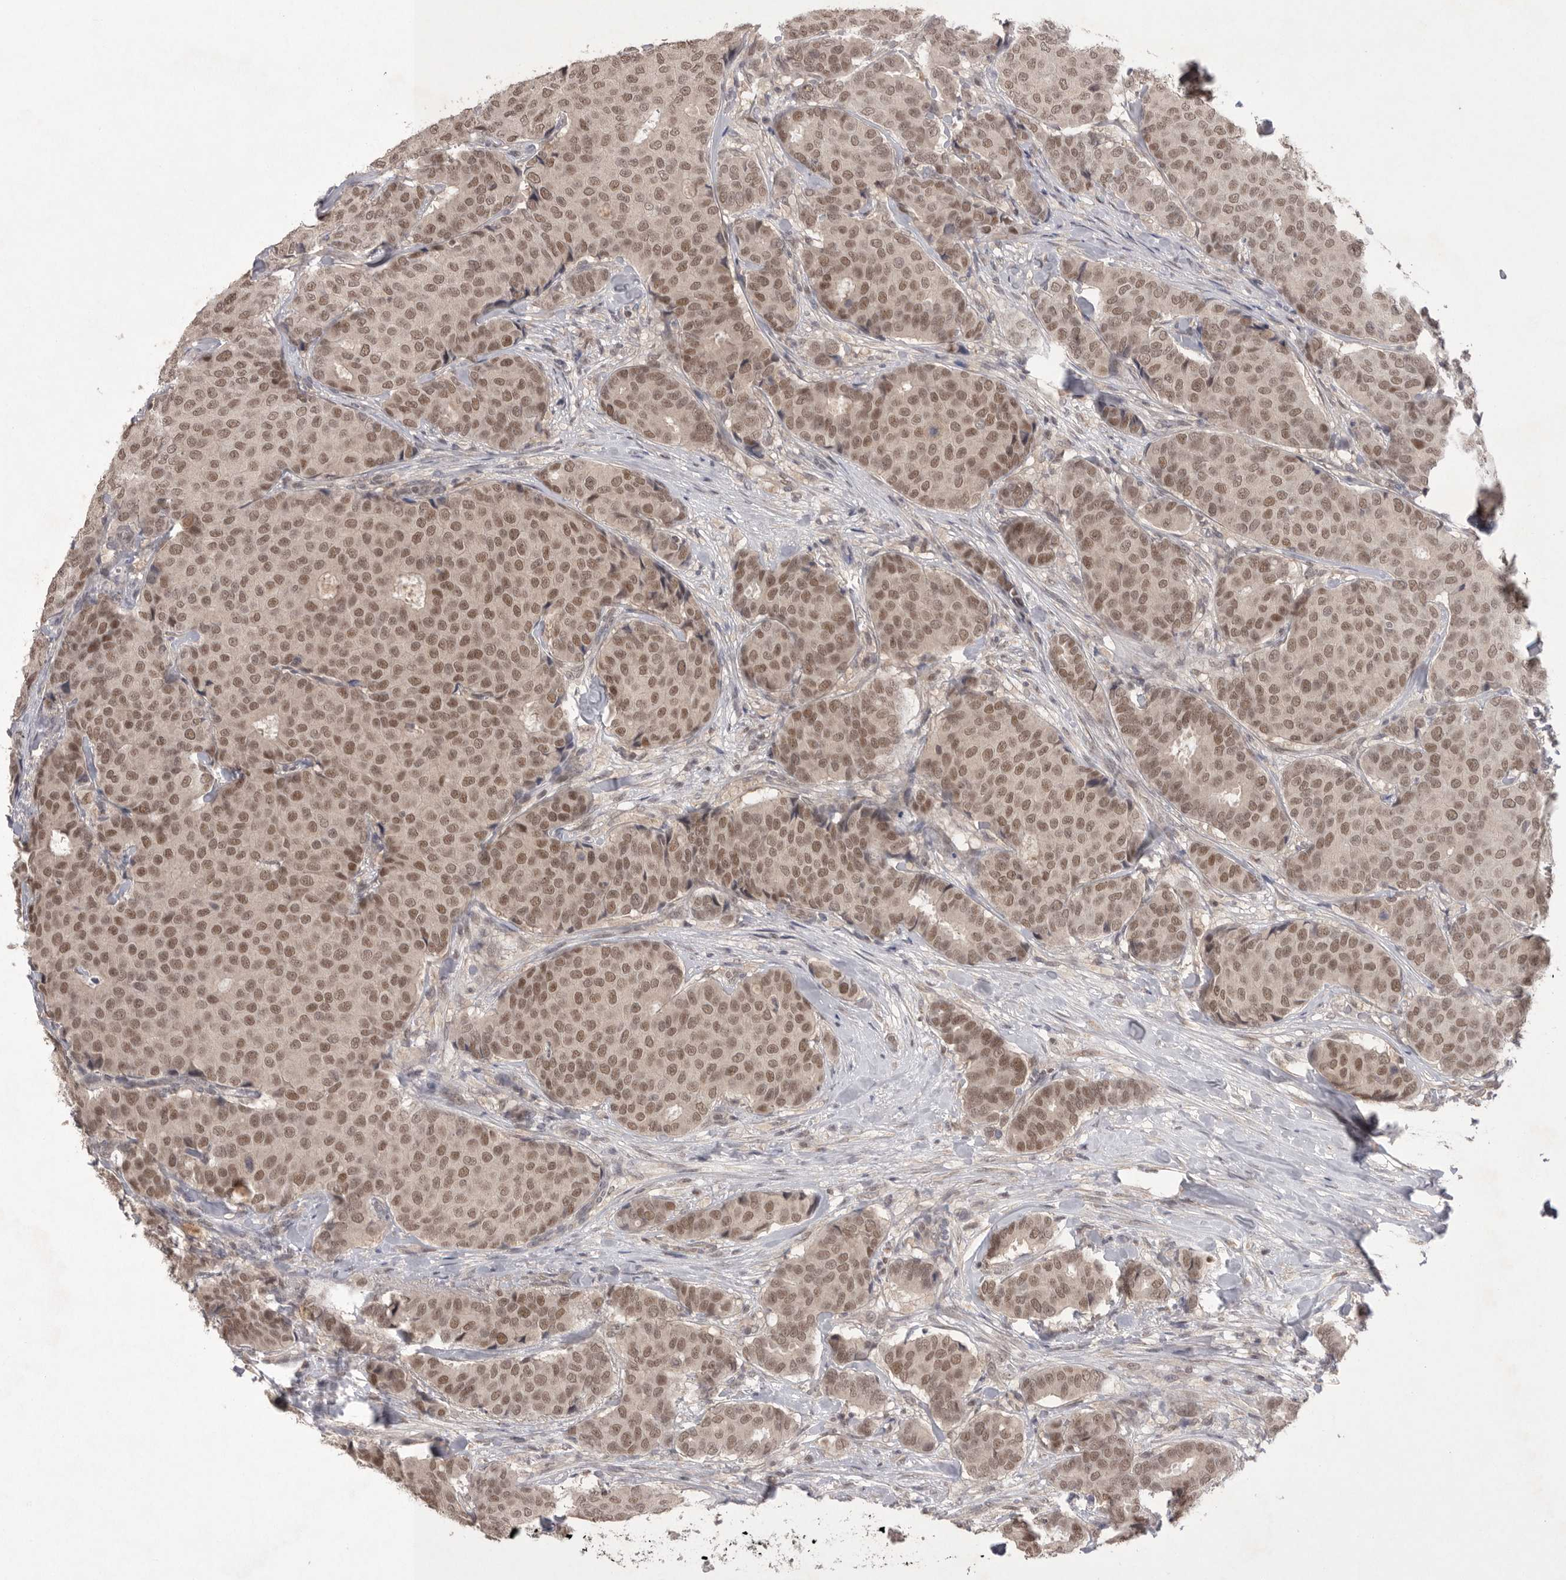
{"staining": {"intensity": "moderate", "quantity": ">75%", "location": "nuclear"}, "tissue": "breast cancer", "cell_type": "Tumor cells", "image_type": "cancer", "snomed": [{"axis": "morphology", "description": "Duct carcinoma"}, {"axis": "topography", "description": "Breast"}], "caption": "Protein analysis of breast invasive ductal carcinoma tissue shows moderate nuclear expression in about >75% of tumor cells. (Brightfield microscopy of DAB IHC at high magnification).", "gene": "HUS1", "patient": {"sex": "female", "age": 75}}